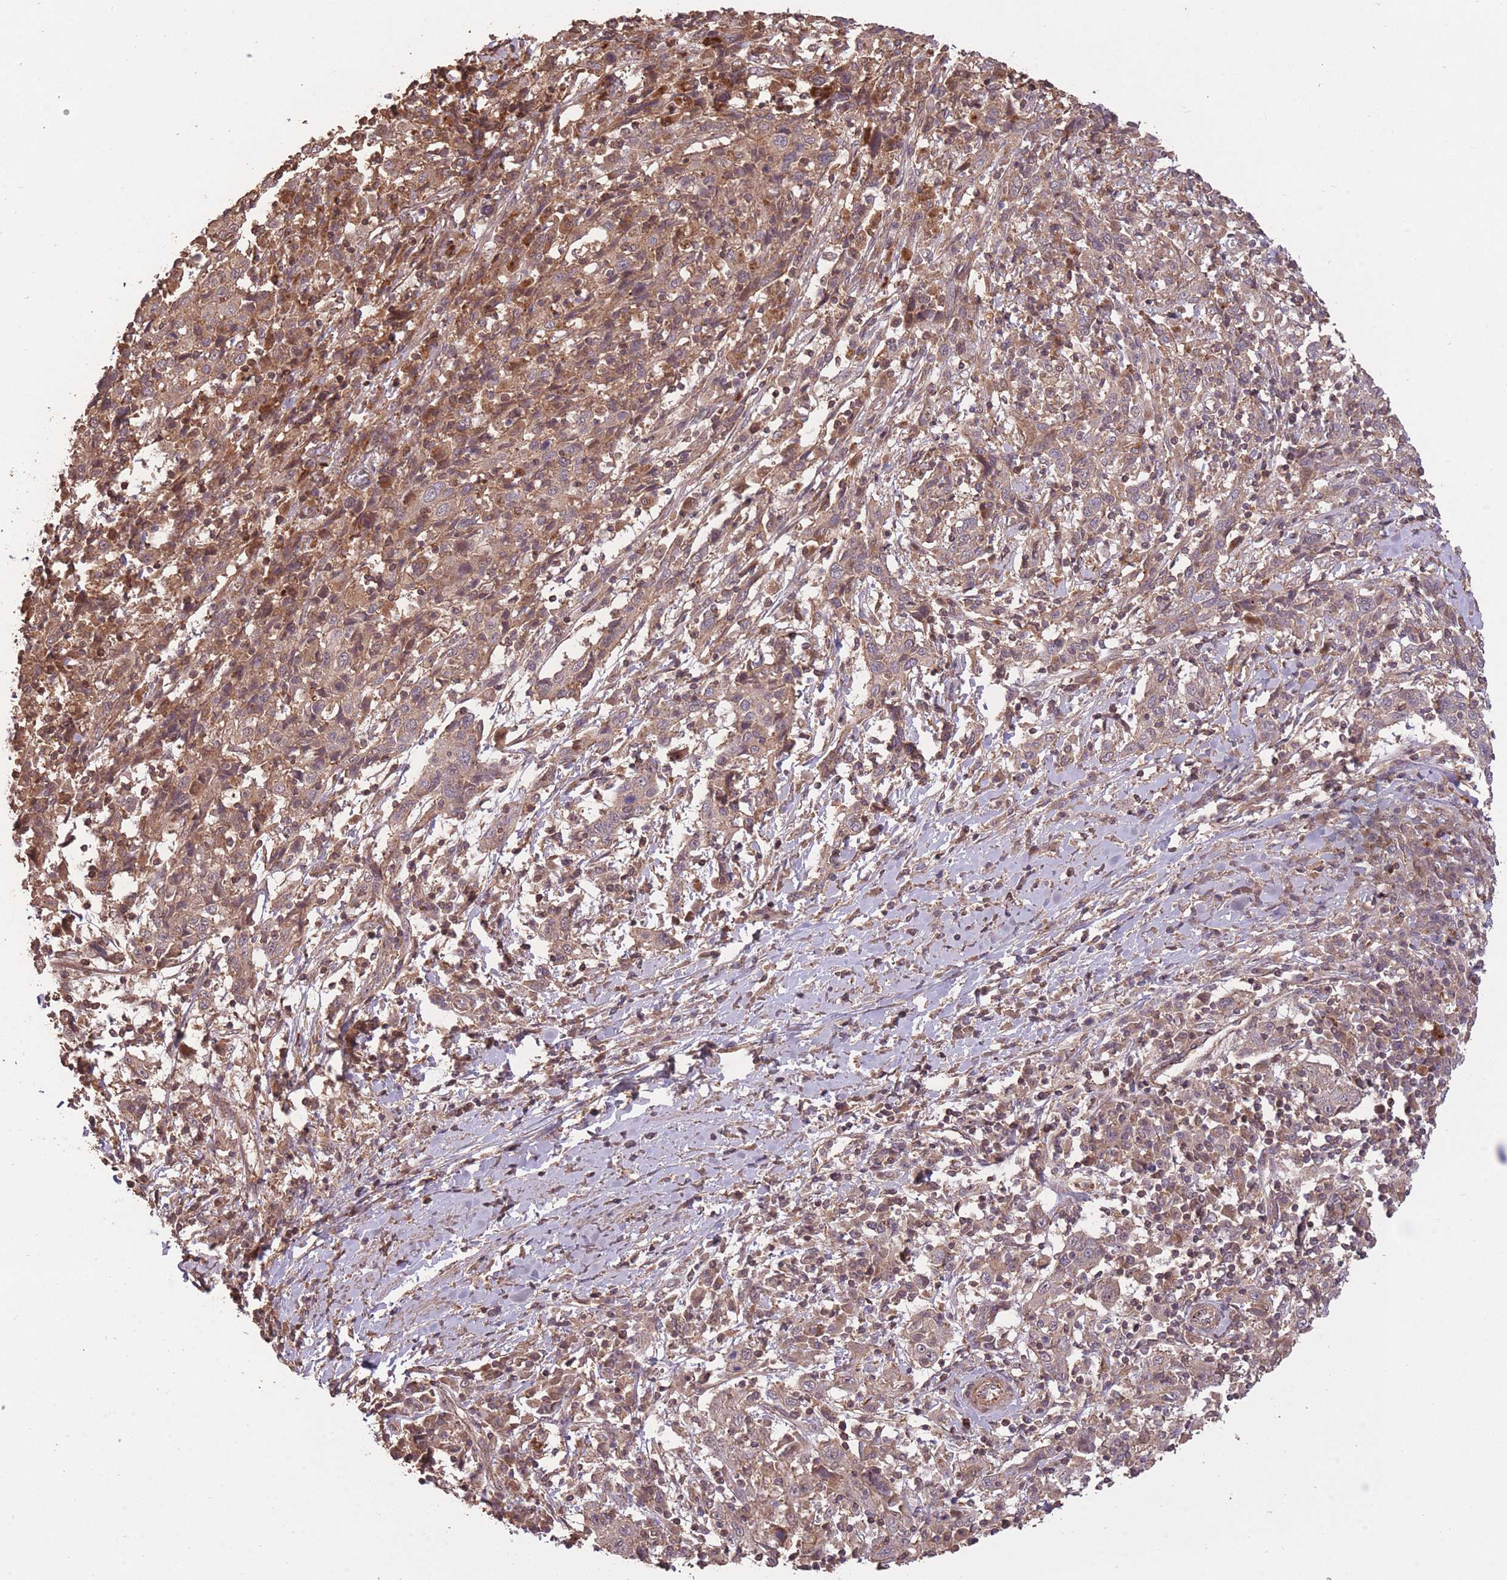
{"staining": {"intensity": "weak", "quantity": "25%-75%", "location": "cytoplasmic/membranous"}, "tissue": "cervical cancer", "cell_type": "Tumor cells", "image_type": "cancer", "snomed": [{"axis": "morphology", "description": "Squamous cell carcinoma, NOS"}, {"axis": "topography", "description": "Cervix"}], "caption": "High-magnification brightfield microscopy of cervical cancer (squamous cell carcinoma) stained with DAB (brown) and counterstained with hematoxylin (blue). tumor cells exhibit weak cytoplasmic/membranous expression is present in about25%-75% of cells. (DAB (3,3'-diaminobenzidine) IHC, brown staining for protein, blue staining for nuclei).", "gene": "POLR3F", "patient": {"sex": "female", "age": 46}}